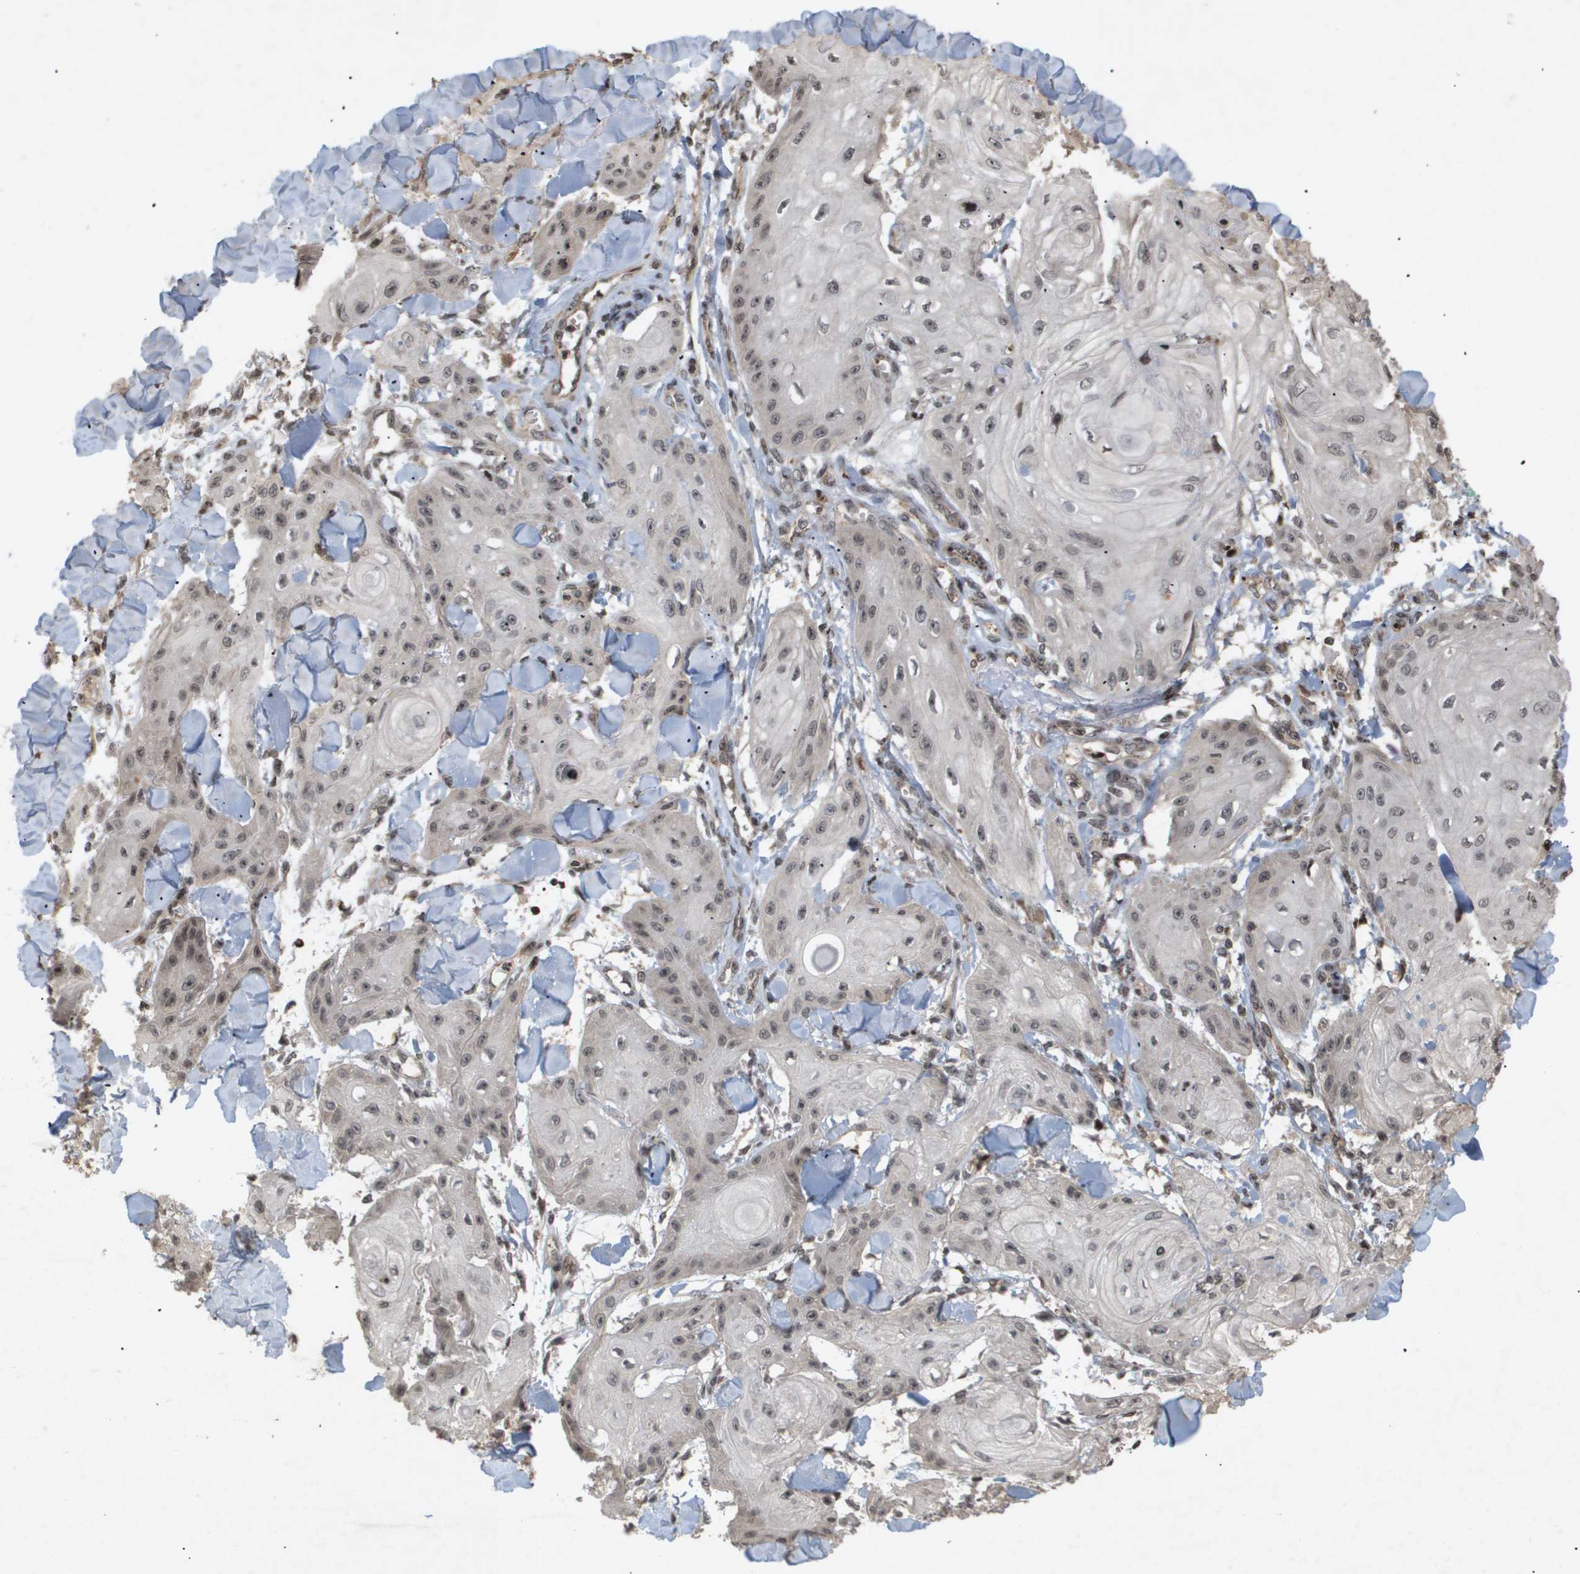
{"staining": {"intensity": "negative", "quantity": "none", "location": "none"}, "tissue": "skin cancer", "cell_type": "Tumor cells", "image_type": "cancer", "snomed": [{"axis": "morphology", "description": "Squamous cell carcinoma, NOS"}, {"axis": "topography", "description": "Skin"}], "caption": "High magnification brightfield microscopy of squamous cell carcinoma (skin) stained with DAB (3,3'-diaminobenzidine) (brown) and counterstained with hematoxylin (blue): tumor cells show no significant expression.", "gene": "HSPA6", "patient": {"sex": "male", "age": 74}}